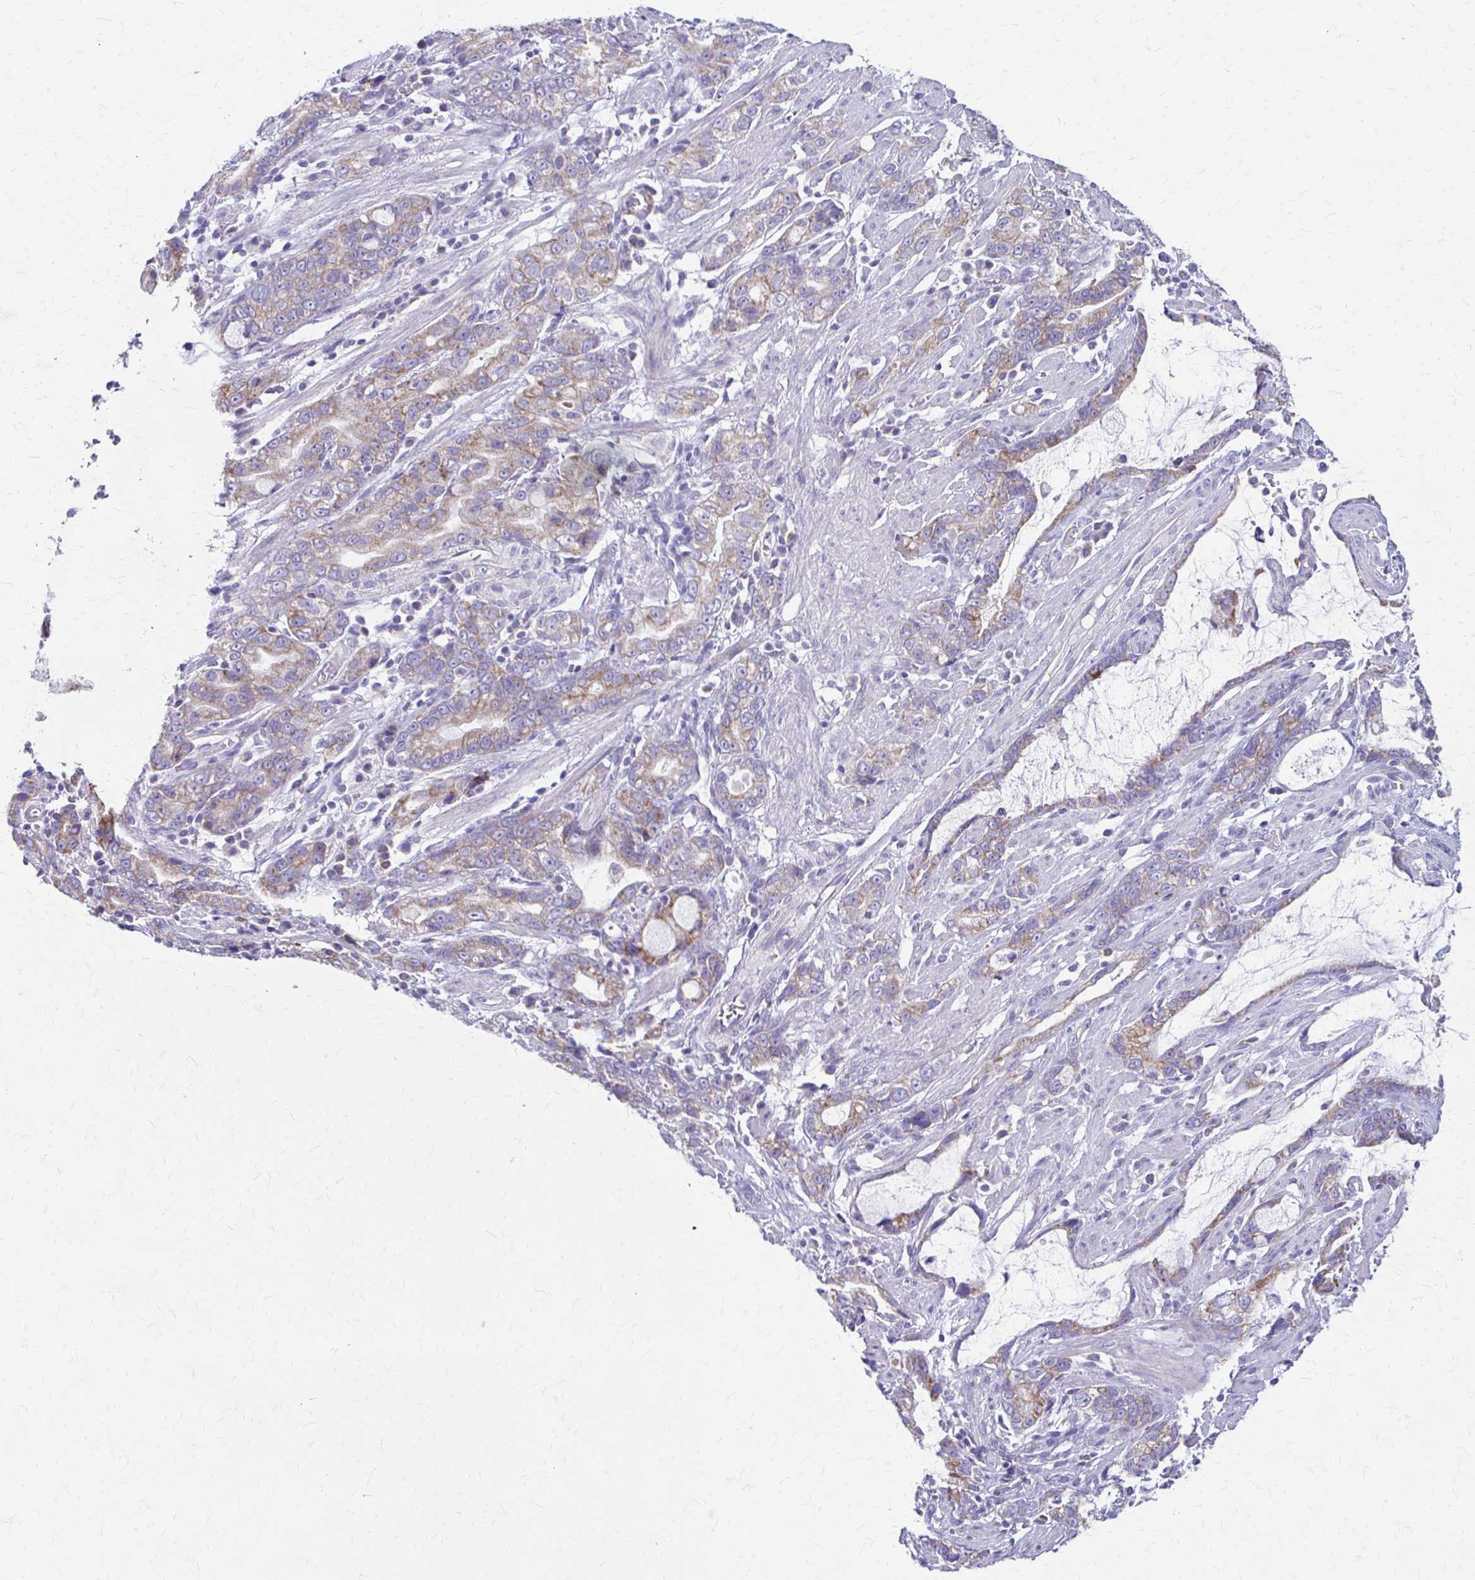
{"staining": {"intensity": "moderate", "quantity": "25%-75%", "location": "cytoplasmic/membranous"}, "tissue": "stomach cancer", "cell_type": "Tumor cells", "image_type": "cancer", "snomed": [{"axis": "morphology", "description": "Adenocarcinoma, NOS"}, {"axis": "topography", "description": "Stomach"}], "caption": "Stomach adenocarcinoma tissue reveals moderate cytoplasmic/membranous expression in approximately 25%-75% of tumor cells", "gene": "SAMD13", "patient": {"sex": "male", "age": 55}}